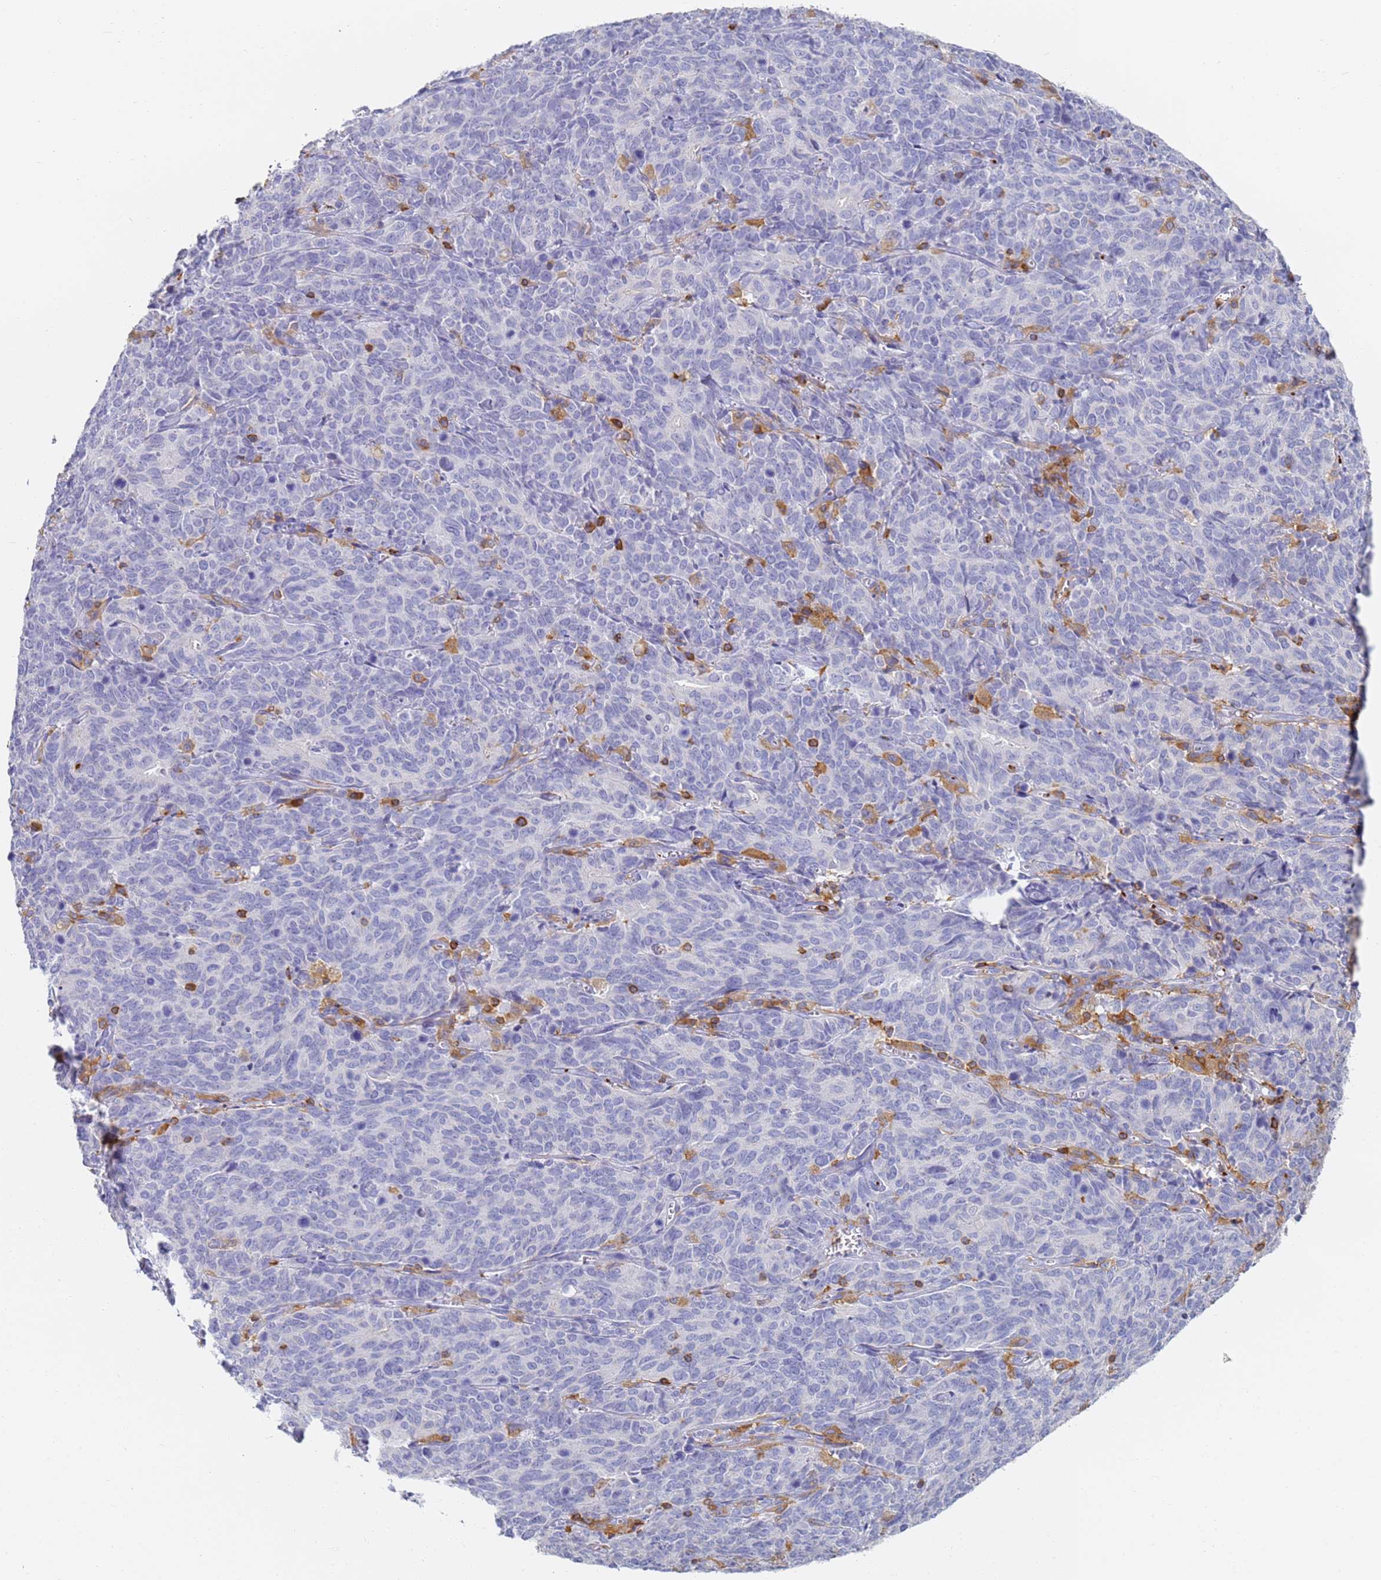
{"staining": {"intensity": "negative", "quantity": "none", "location": "none"}, "tissue": "cervical cancer", "cell_type": "Tumor cells", "image_type": "cancer", "snomed": [{"axis": "morphology", "description": "Squamous cell carcinoma, NOS"}, {"axis": "topography", "description": "Cervix"}], "caption": "Micrograph shows no protein expression in tumor cells of cervical cancer tissue.", "gene": "BIN2", "patient": {"sex": "female", "age": 60}}